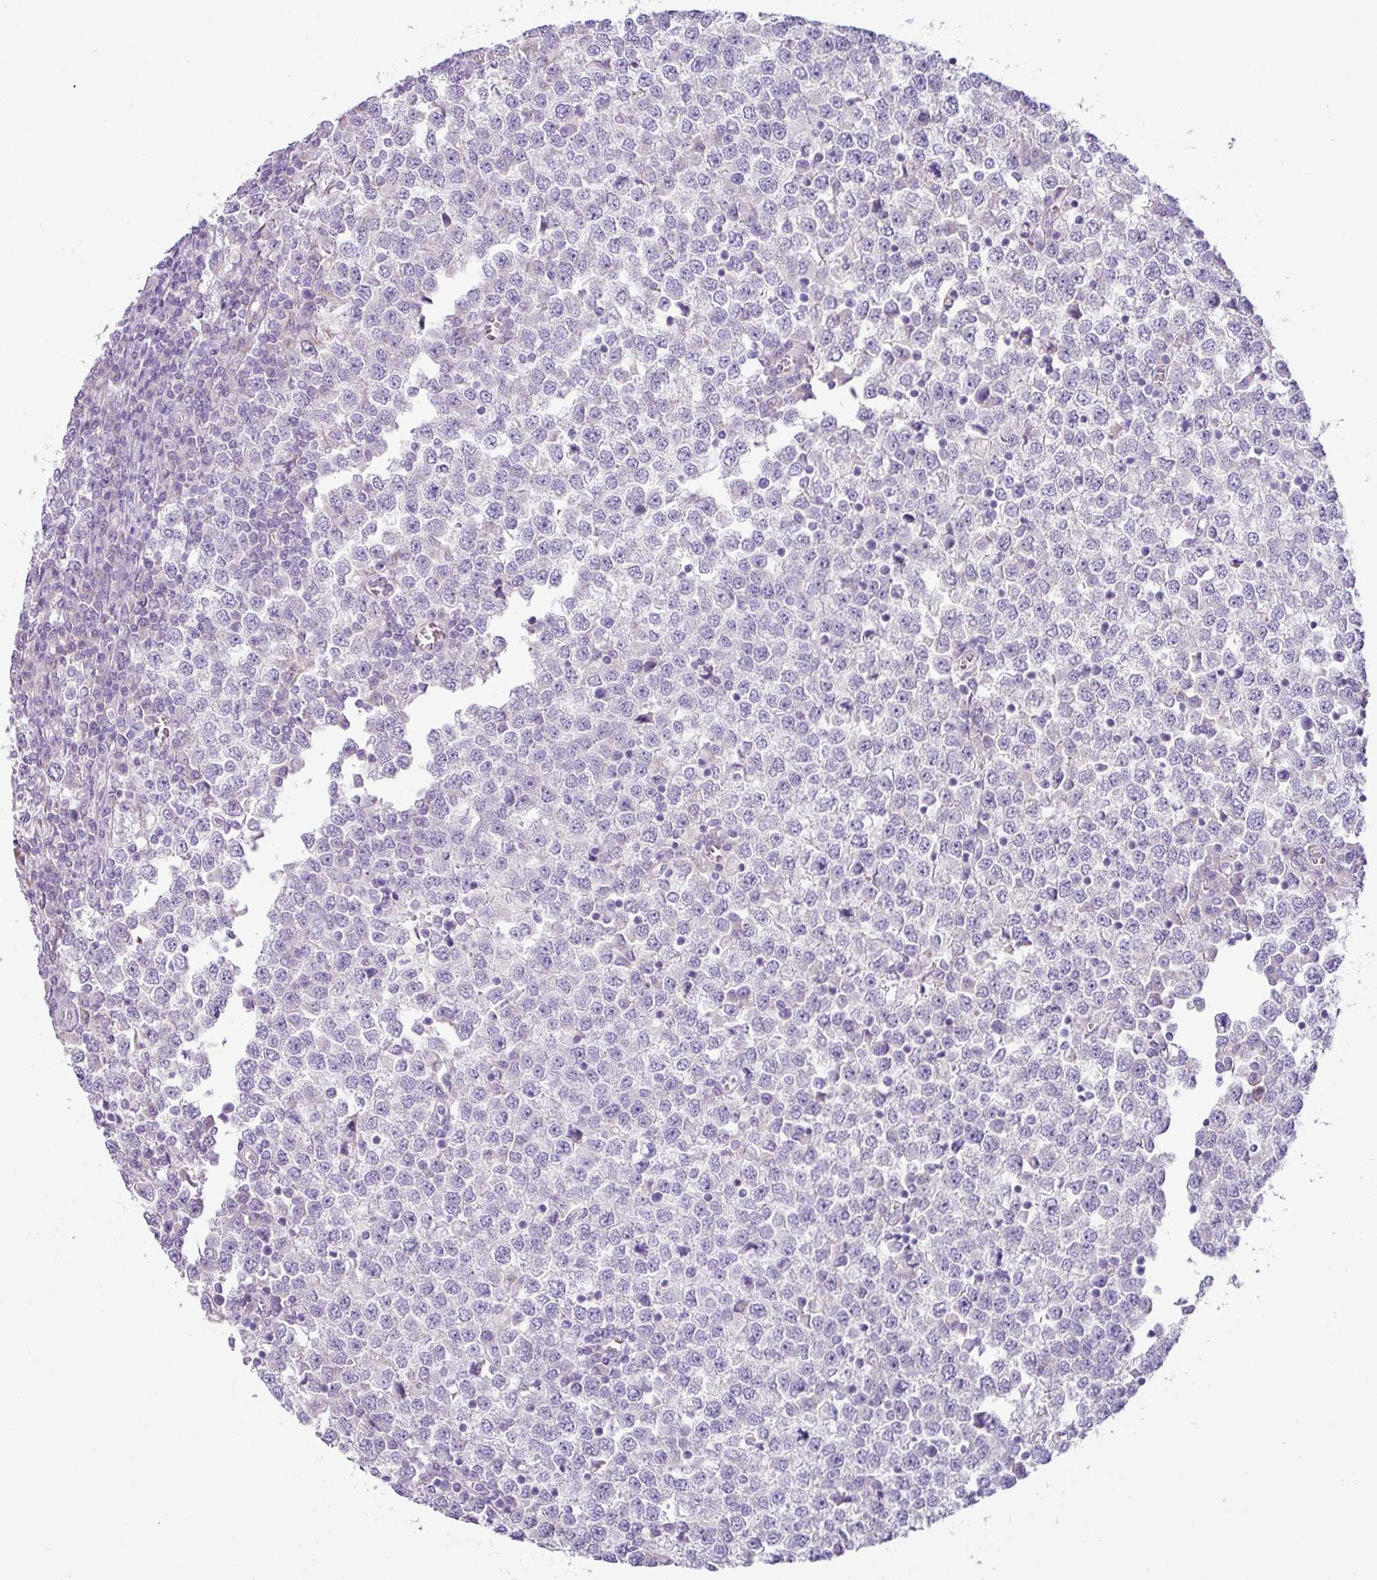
{"staining": {"intensity": "negative", "quantity": "none", "location": "none"}, "tissue": "testis cancer", "cell_type": "Tumor cells", "image_type": "cancer", "snomed": [{"axis": "morphology", "description": "Seminoma, NOS"}, {"axis": "topography", "description": "Testis"}], "caption": "Micrograph shows no significant protein expression in tumor cells of seminoma (testis).", "gene": "RGS16", "patient": {"sex": "male", "age": 65}}